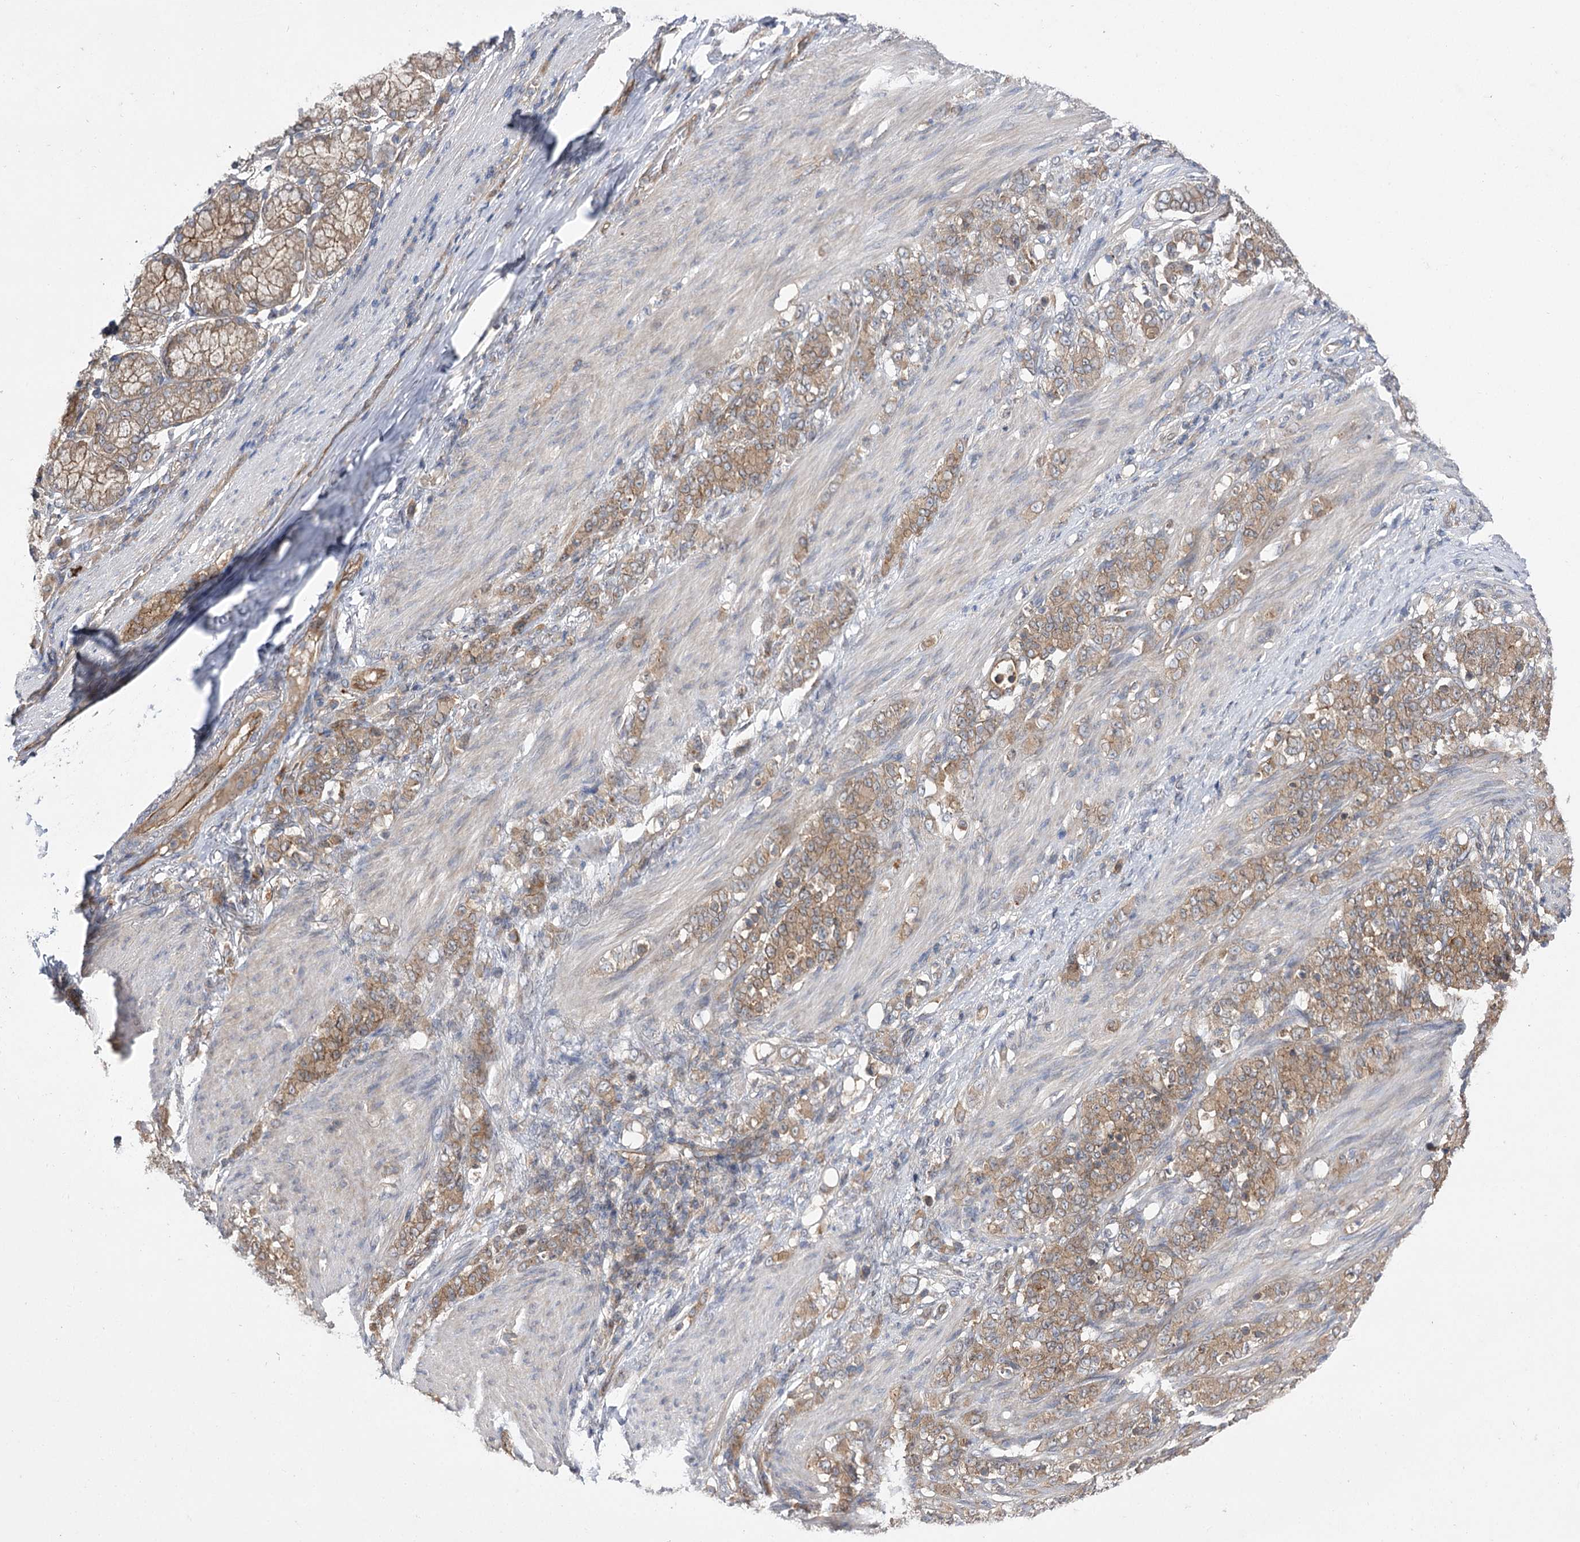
{"staining": {"intensity": "moderate", "quantity": ">75%", "location": "cytoplasmic/membranous"}, "tissue": "stomach cancer", "cell_type": "Tumor cells", "image_type": "cancer", "snomed": [{"axis": "morphology", "description": "Adenocarcinoma, NOS"}, {"axis": "topography", "description": "Stomach"}], "caption": "This is an image of IHC staining of stomach adenocarcinoma, which shows moderate staining in the cytoplasmic/membranous of tumor cells.", "gene": "BCR", "patient": {"sex": "female", "age": 79}}